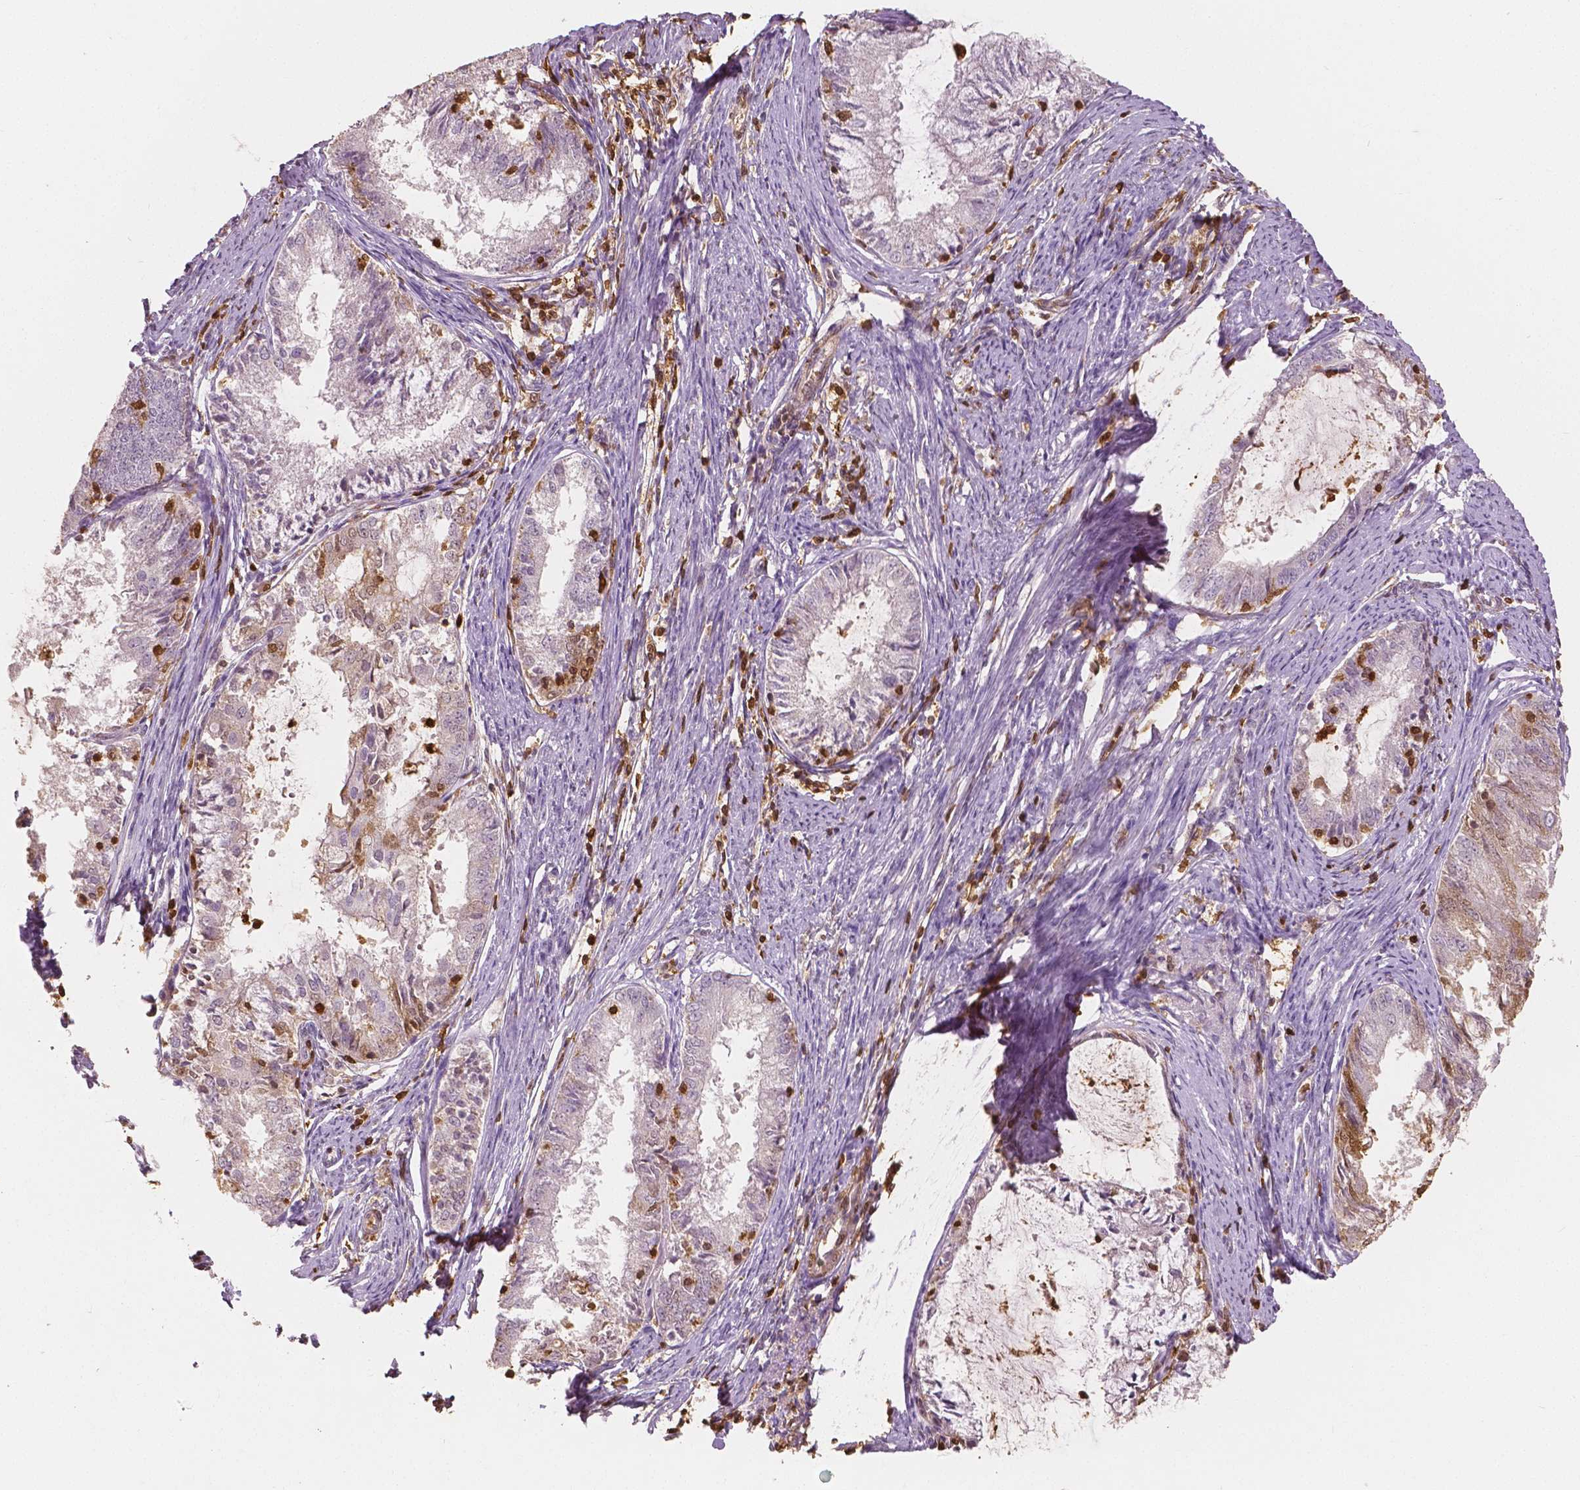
{"staining": {"intensity": "moderate", "quantity": "<25%", "location": "cytoplasmic/membranous,nuclear"}, "tissue": "endometrial cancer", "cell_type": "Tumor cells", "image_type": "cancer", "snomed": [{"axis": "morphology", "description": "Adenocarcinoma, NOS"}, {"axis": "topography", "description": "Endometrium"}], "caption": "Brown immunohistochemical staining in human endometrial adenocarcinoma shows moderate cytoplasmic/membranous and nuclear positivity in approximately <25% of tumor cells.", "gene": "S100A4", "patient": {"sex": "female", "age": 57}}